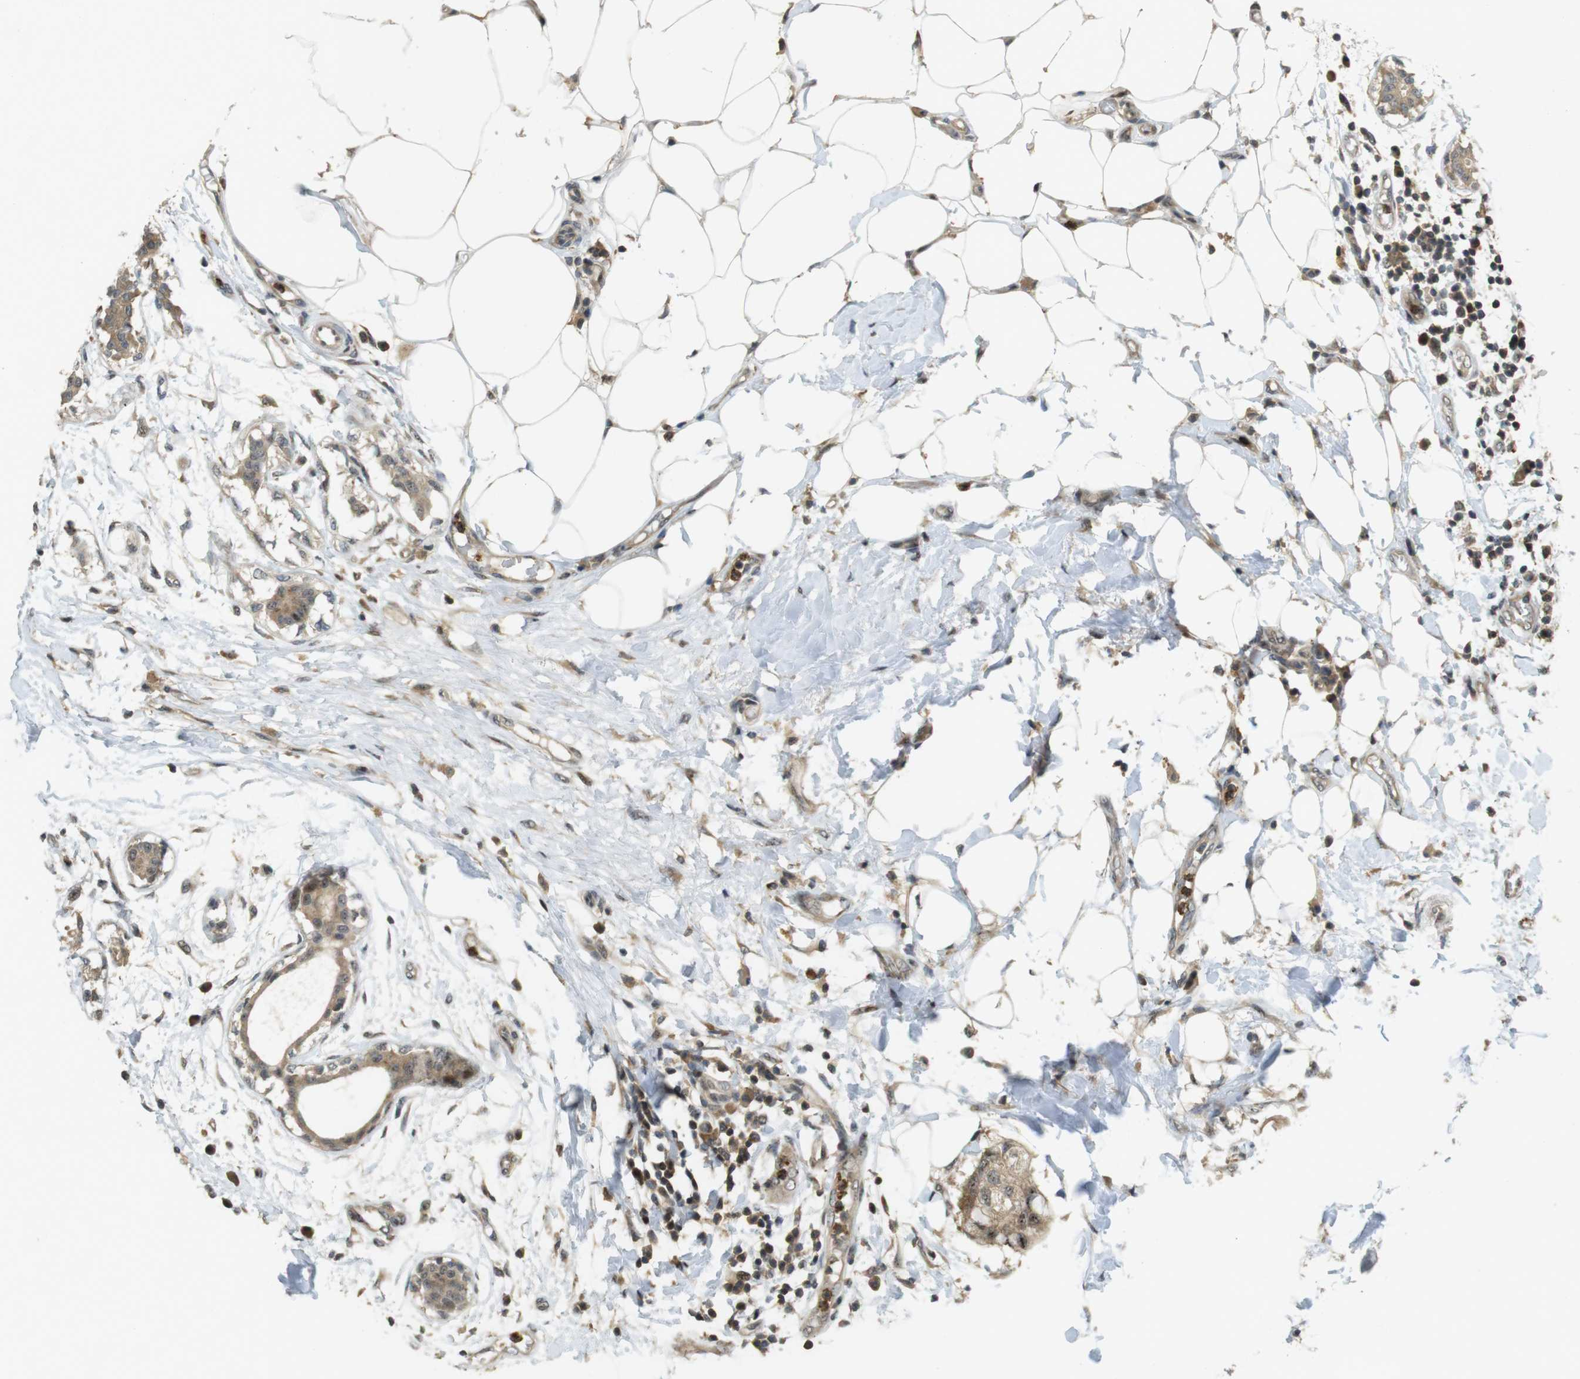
{"staining": {"intensity": "moderate", "quantity": ">75%", "location": "cytoplasmic/membranous,nuclear"}, "tissue": "breast cancer", "cell_type": "Tumor cells", "image_type": "cancer", "snomed": [{"axis": "morphology", "description": "Duct carcinoma"}, {"axis": "topography", "description": "Breast"}], "caption": "Infiltrating ductal carcinoma (breast) was stained to show a protein in brown. There is medium levels of moderate cytoplasmic/membranous and nuclear staining in approximately >75% of tumor cells. The protein is shown in brown color, while the nuclei are stained blue.", "gene": "TMX3", "patient": {"sex": "female", "age": 40}}